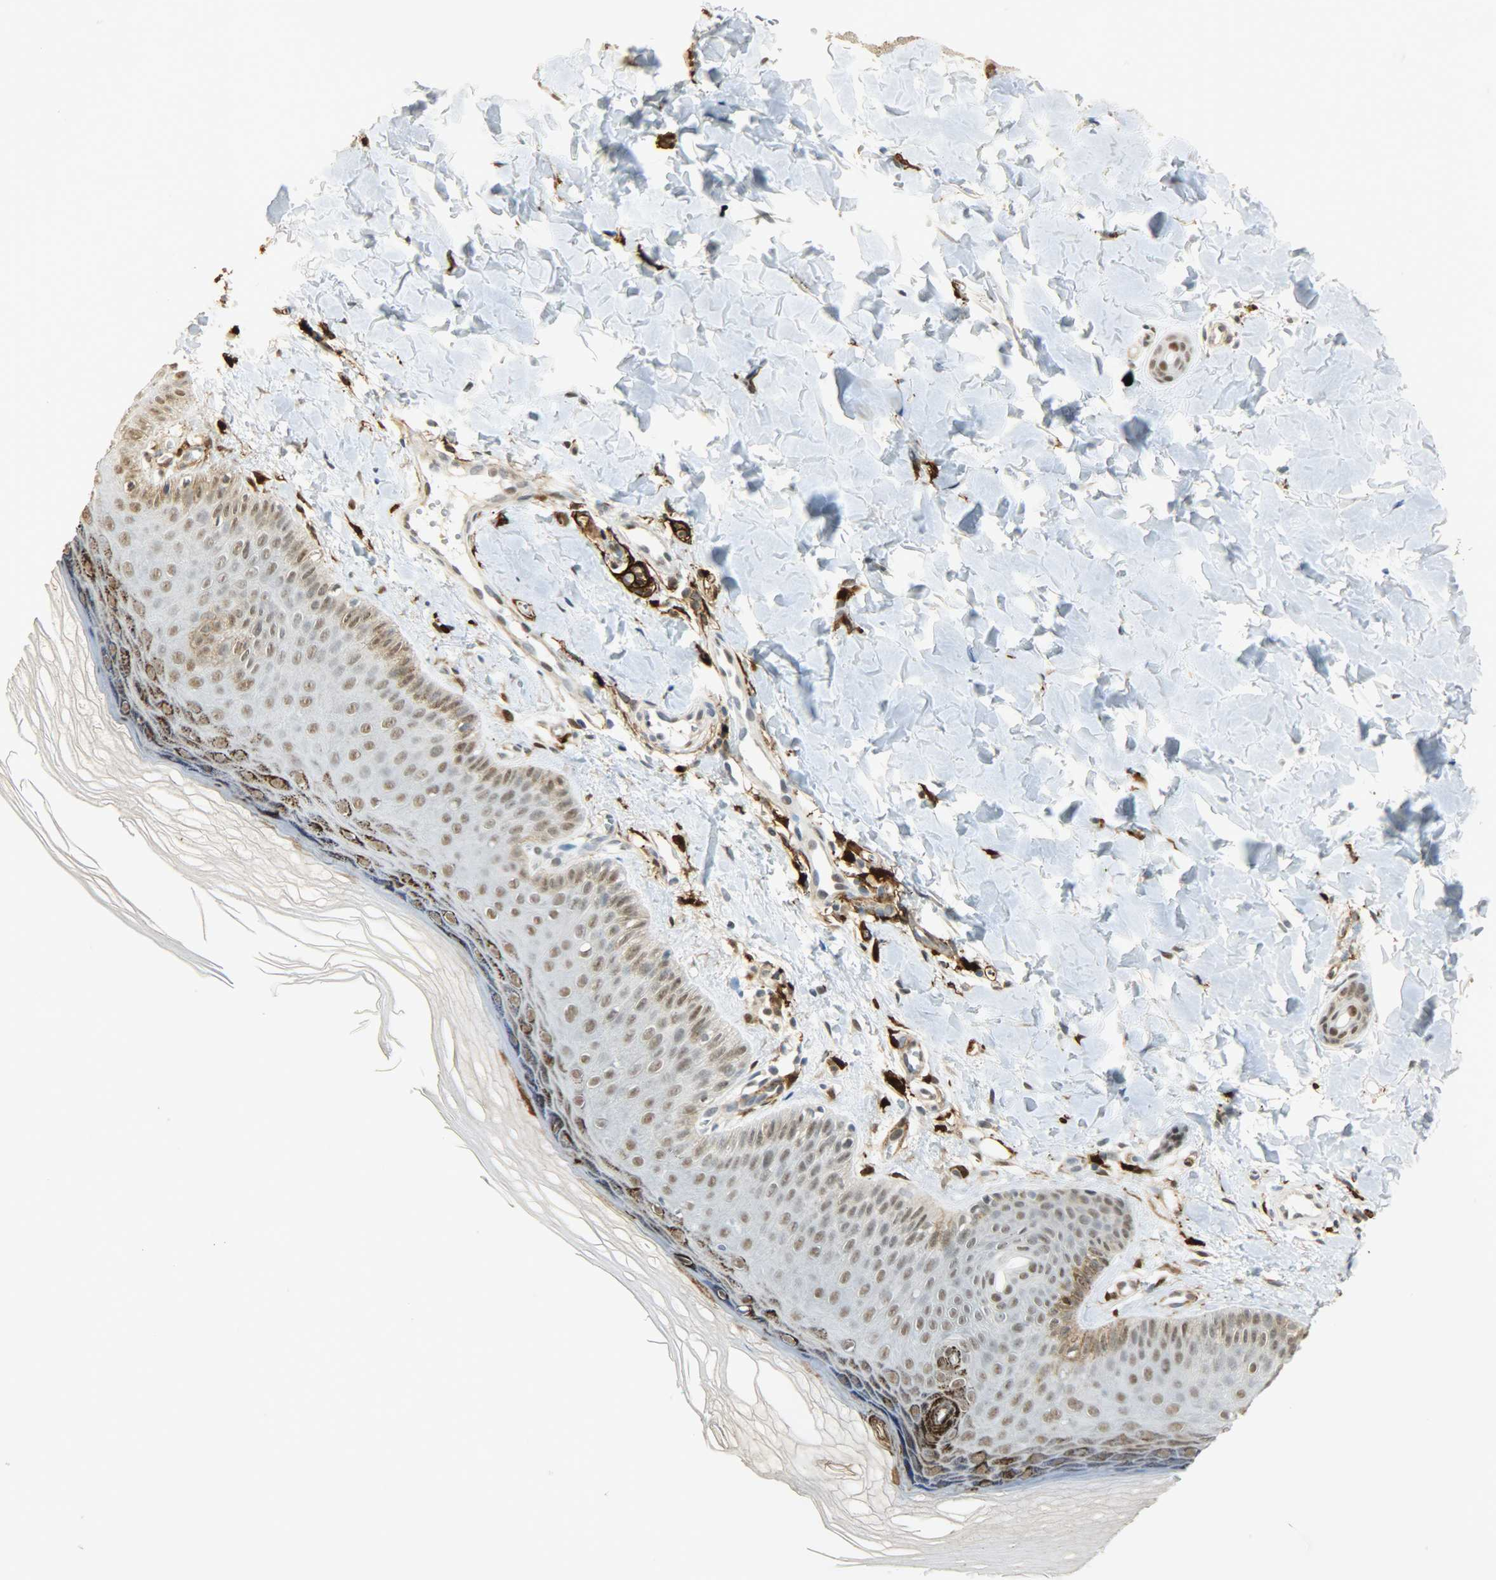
{"staining": {"intensity": "strong", "quantity": ">75%", "location": "cytoplasmic/membranous,nuclear"}, "tissue": "skin", "cell_type": "Fibroblasts", "image_type": "normal", "snomed": [{"axis": "morphology", "description": "Normal tissue, NOS"}, {"axis": "topography", "description": "Skin"}], "caption": "IHC of normal skin displays high levels of strong cytoplasmic/membranous,nuclear positivity in approximately >75% of fibroblasts.", "gene": "NGFR", "patient": {"sex": "male", "age": 26}}